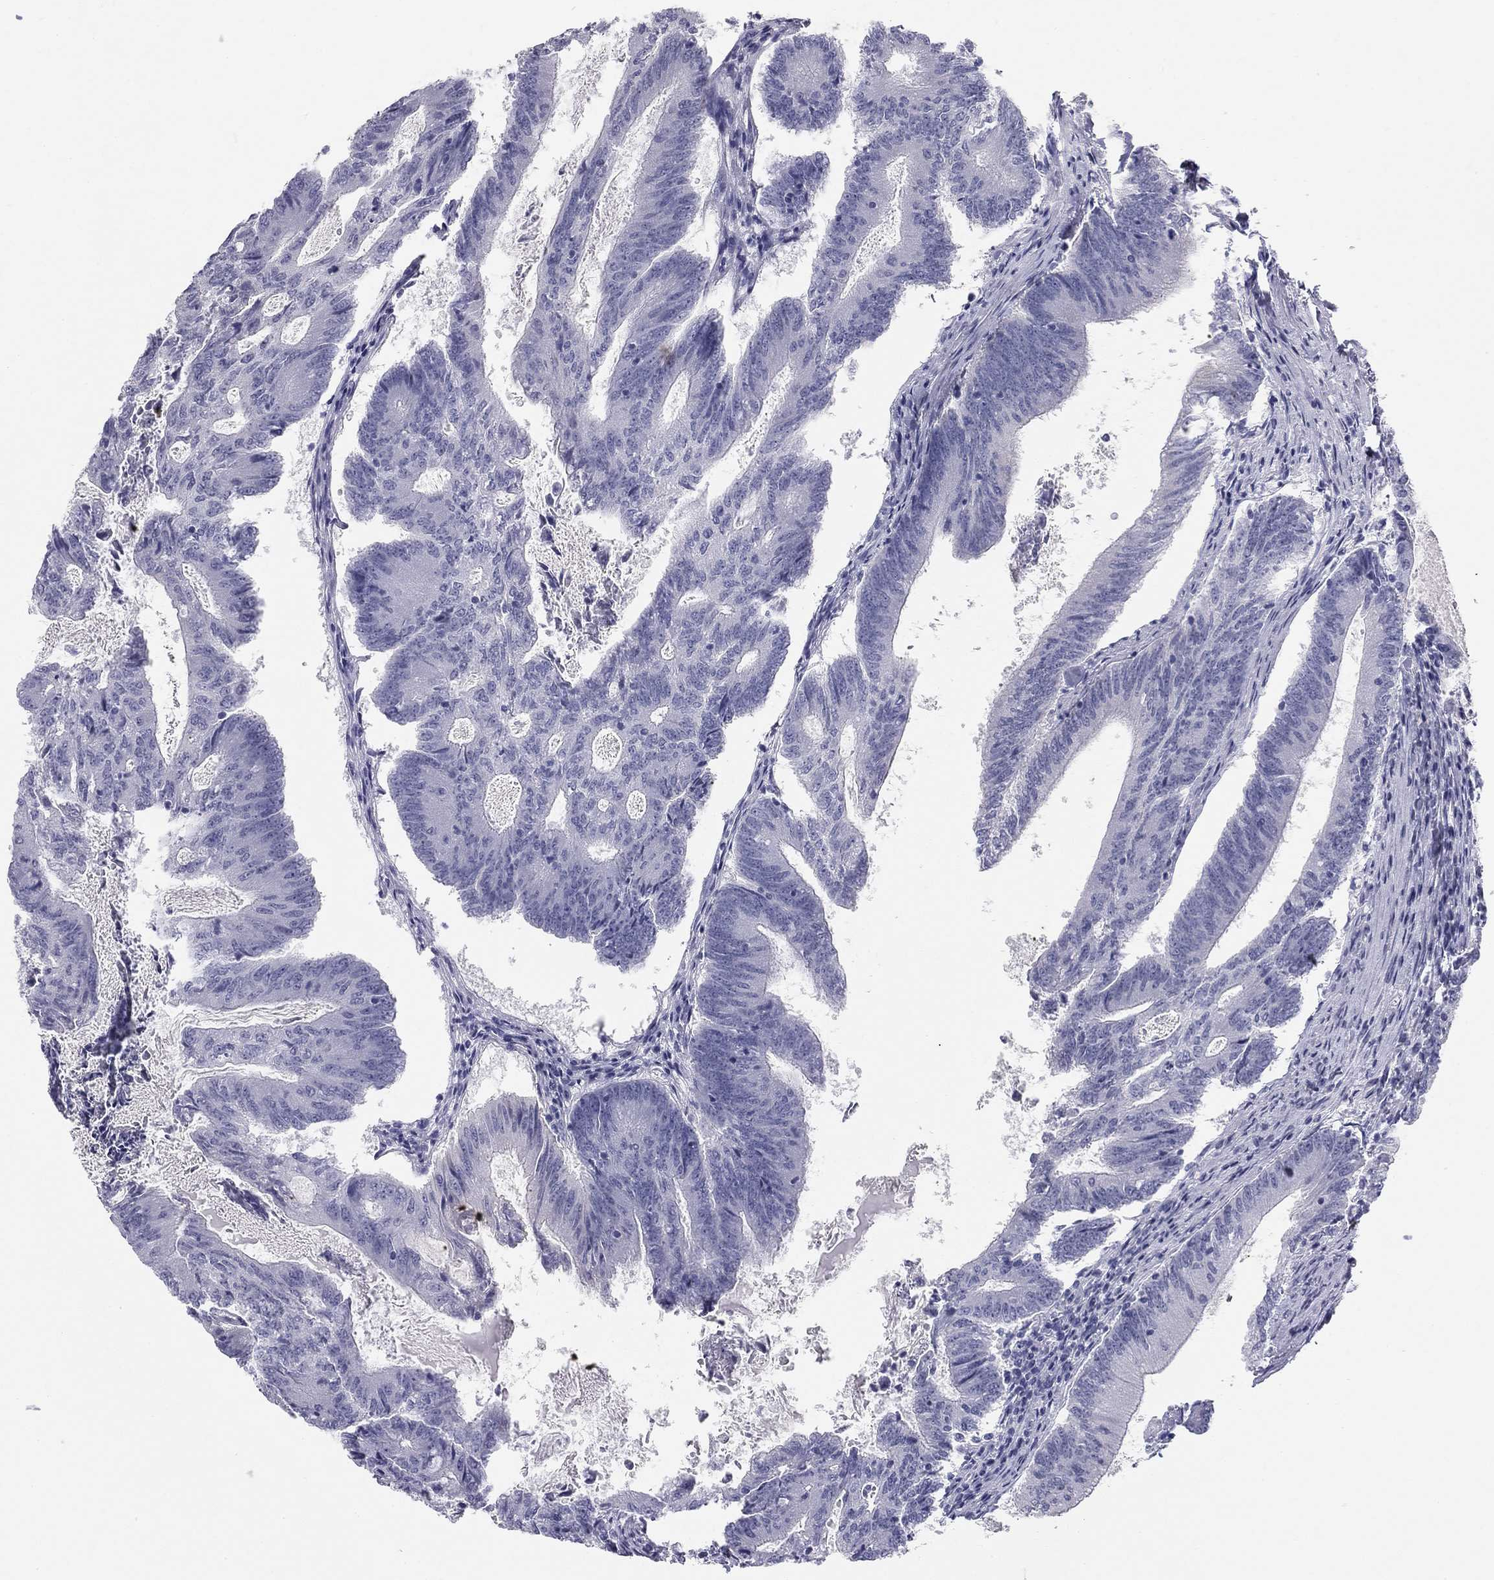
{"staining": {"intensity": "negative", "quantity": "none", "location": "none"}, "tissue": "colorectal cancer", "cell_type": "Tumor cells", "image_type": "cancer", "snomed": [{"axis": "morphology", "description": "Adenocarcinoma, NOS"}, {"axis": "topography", "description": "Colon"}], "caption": "Tumor cells are negative for protein expression in human colorectal adenocarcinoma. The staining is performed using DAB (3,3'-diaminobenzidine) brown chromogen with nuclei counter-stained in using hematoxylin.", "gene": "SULT2B1", "patient": {"sex": "female", "age": 70}}